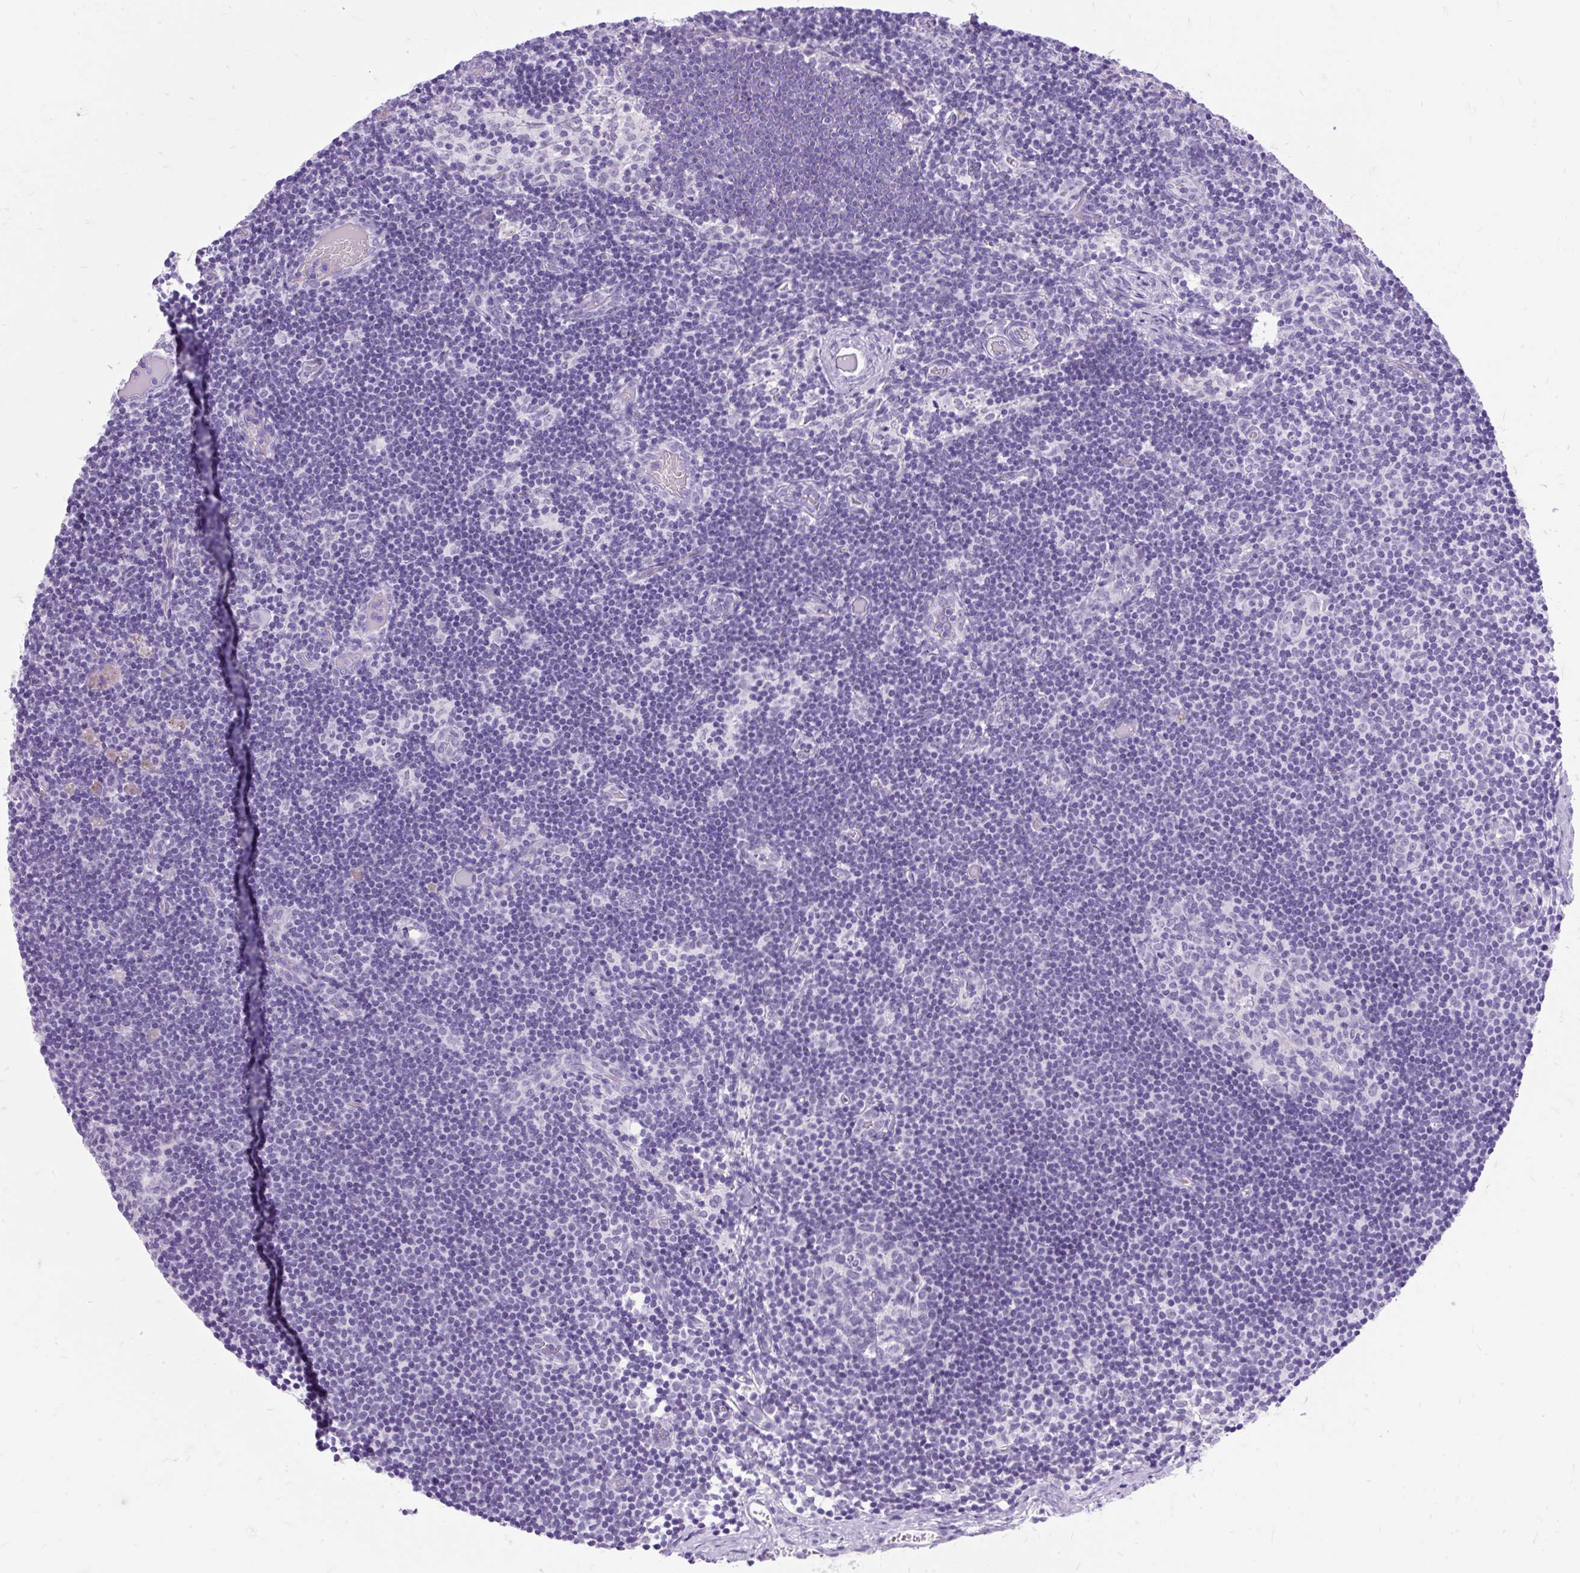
{"staining": {"intensity": "negative", "quantity": "none", "location": "none"}, "tissue": "lymph node", "cell_type": "Germinal center cells", "image_type": "normal", "snomed": [{"axis": "morphology", "description": "Normal tissue, NOS"}, {"axis": "topography", "description": "Lymph node"}], "caption": "An IHC histopathology image of unremarkable lymph node is shown. There is no staining in germinal center cells of lymph node. (Stains: DAB (3,3'-diaminobenzidine) immunohistochemistry with hematoxylin counter stain, Microscopy: brightfield microscopy at high magnification).", "gene": "SCGB1A1", "patient": {"sex": "female", "age": 31}}